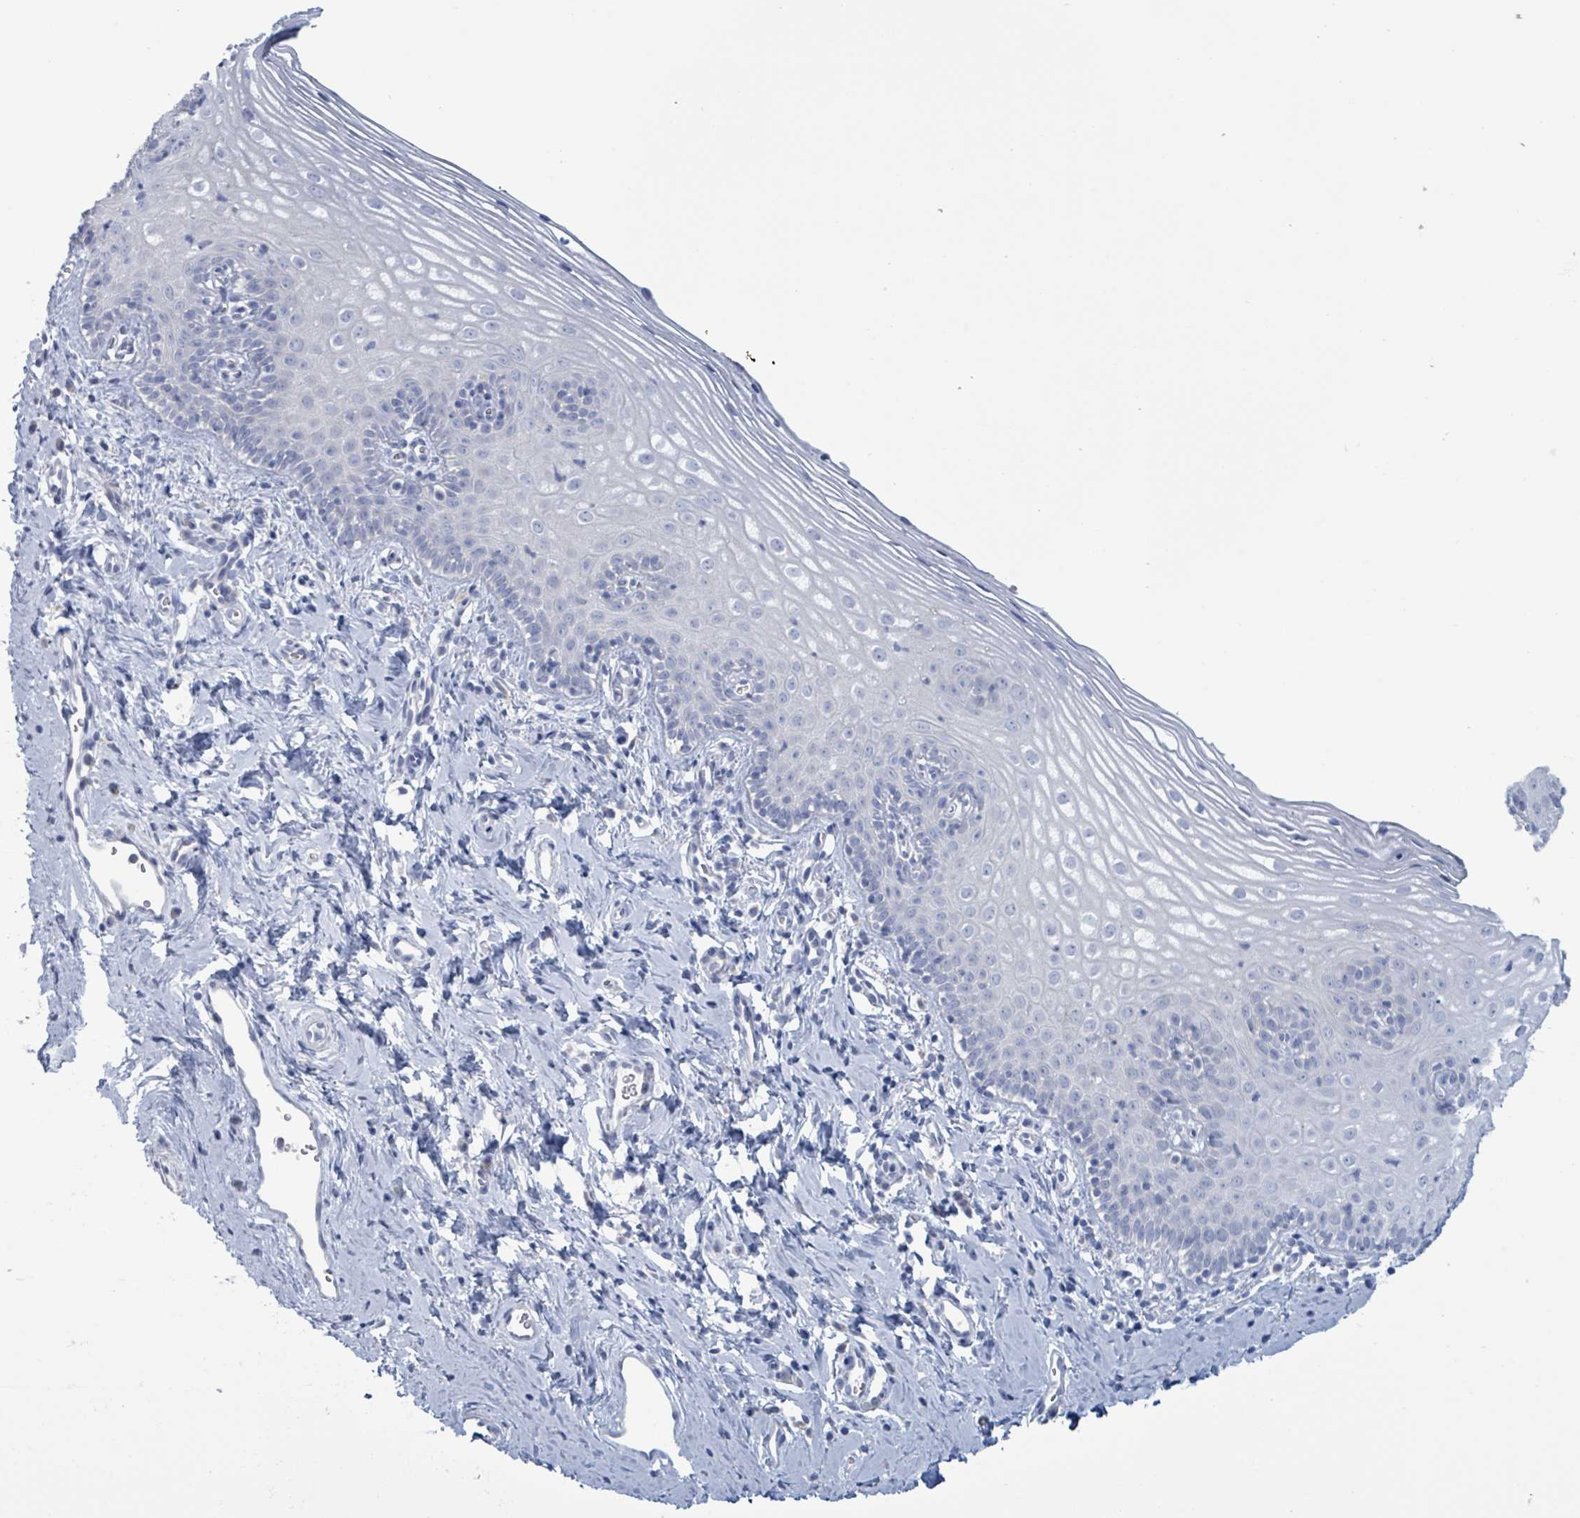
{"staining": {"intensity": "negative", "quantity": "none", "location": "none"}, "tissue": "cervix", "cell_type": "Glandular cells", "image_type": "normal", "snomed": [{"axis": "morphology", "description": "Normal tissue, NOS"}, {"axis": "topography", "description": "Cervix"}], "caption": "IHC image of benign cervix: cervix stained with DAB (3,3'-diaminobenzidine) reveals no significant protein staining in glandular cells.", "gene": "AKR1C4", "patient": {"sex": "female", "age": 44}}